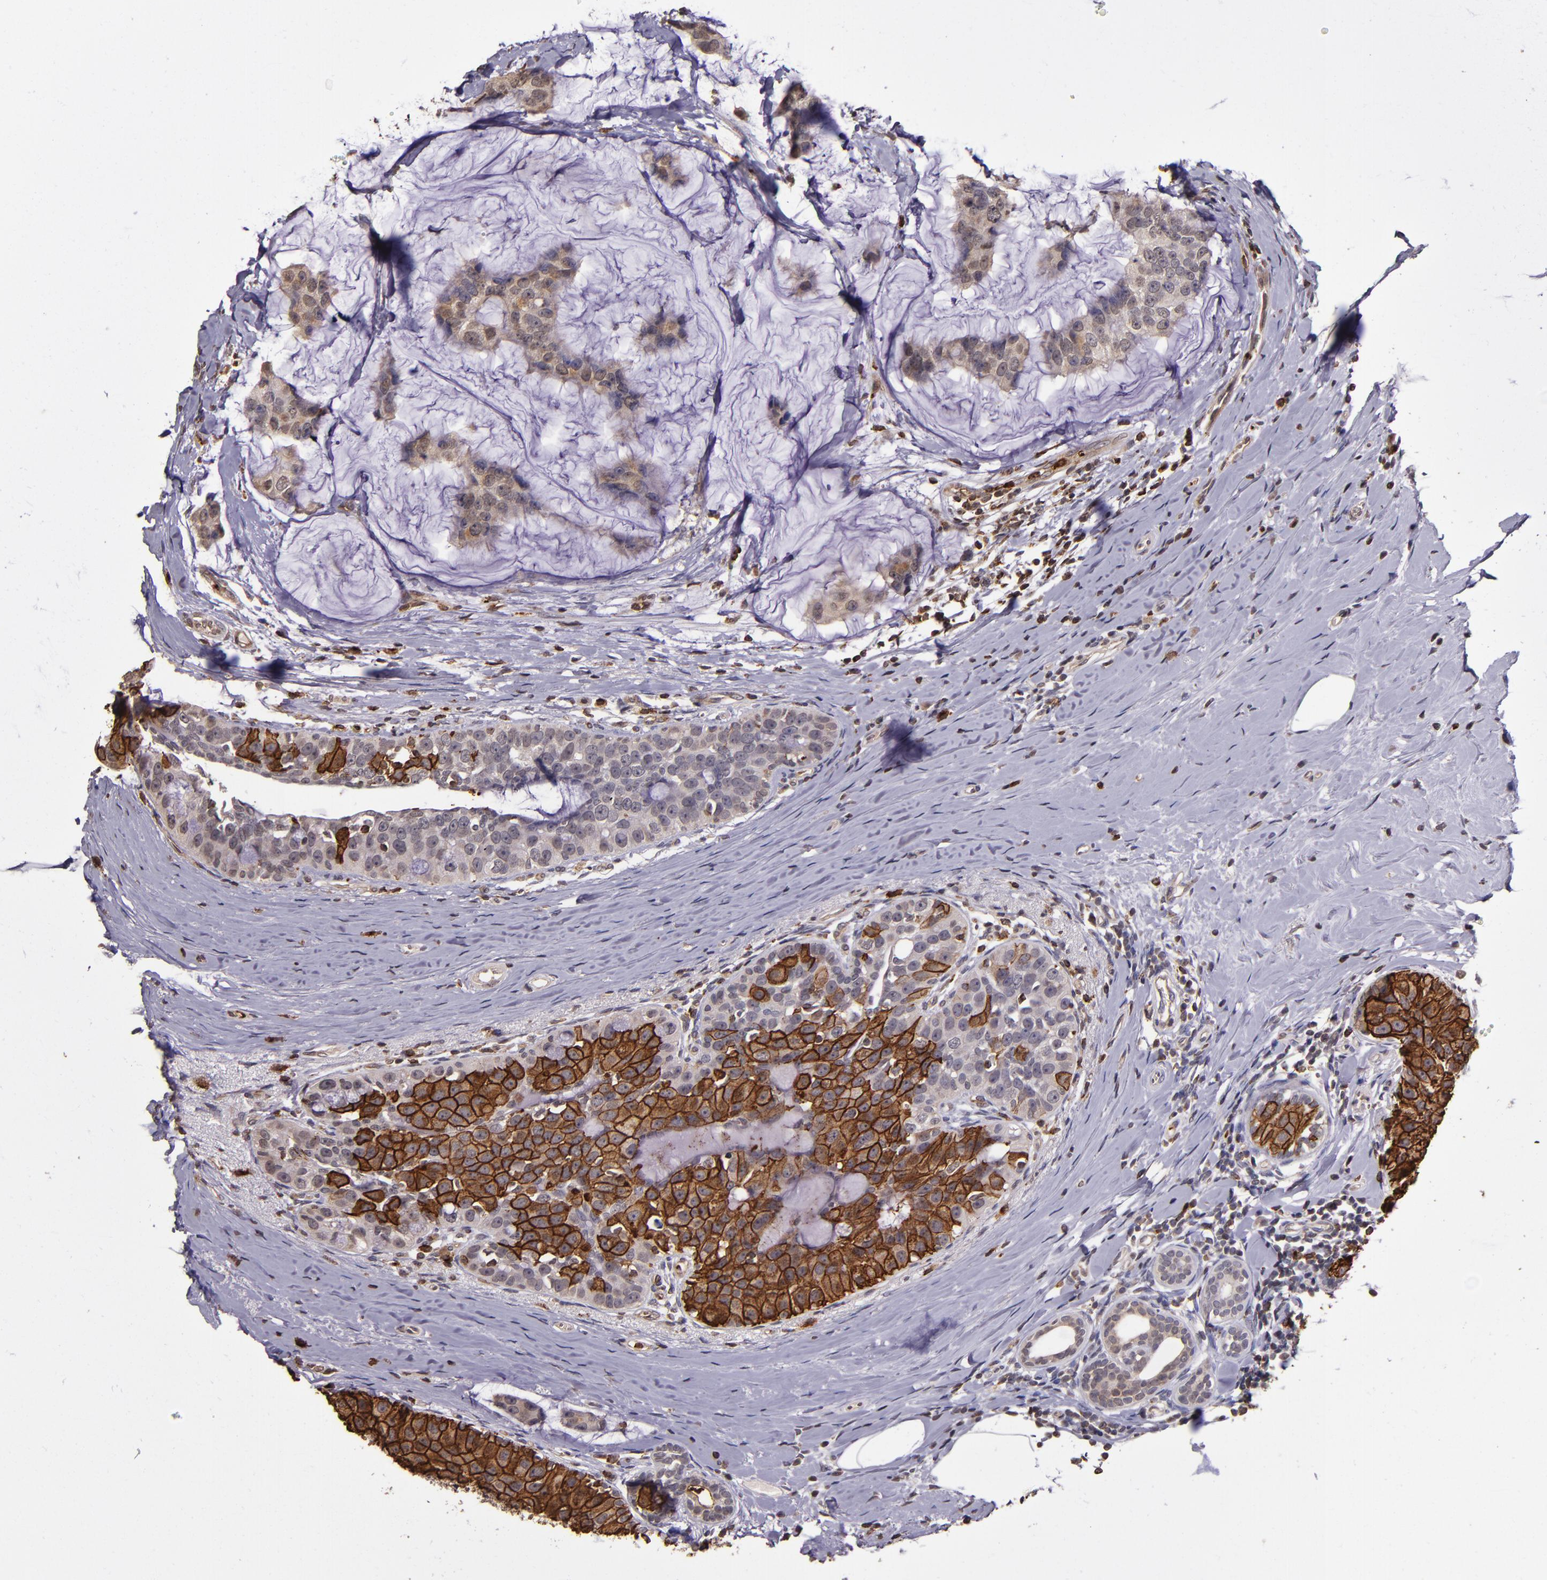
{"staining": {"intensity": "strong", "quantity": "25%-75%", "location": "cytoplasmic/membranous"}, "tissue": "breast cancer", "cell_type": "Tumor cells", "image_type": "cancer", "snomed": [{"axis": "morphology", "description": "Normal tissue, NOS"}, {"axis": "morphology", "description": "Duct carcinoma"}, {"axis": "topography", "description": "Breast"}], "caption": "Protein expression by immunohistochemistry reveals strong cytoplasmic/membranous expression in approximately 25%-75% of tumor cells in infiltrating ductal carcinoma (breast). Using DAB (brown) and hematoxylin (blue) stains, captured at high magnification using brightfield microscopy.", "gene": "SLC2A3", "patient": {"sex": "female", "age": 50}}